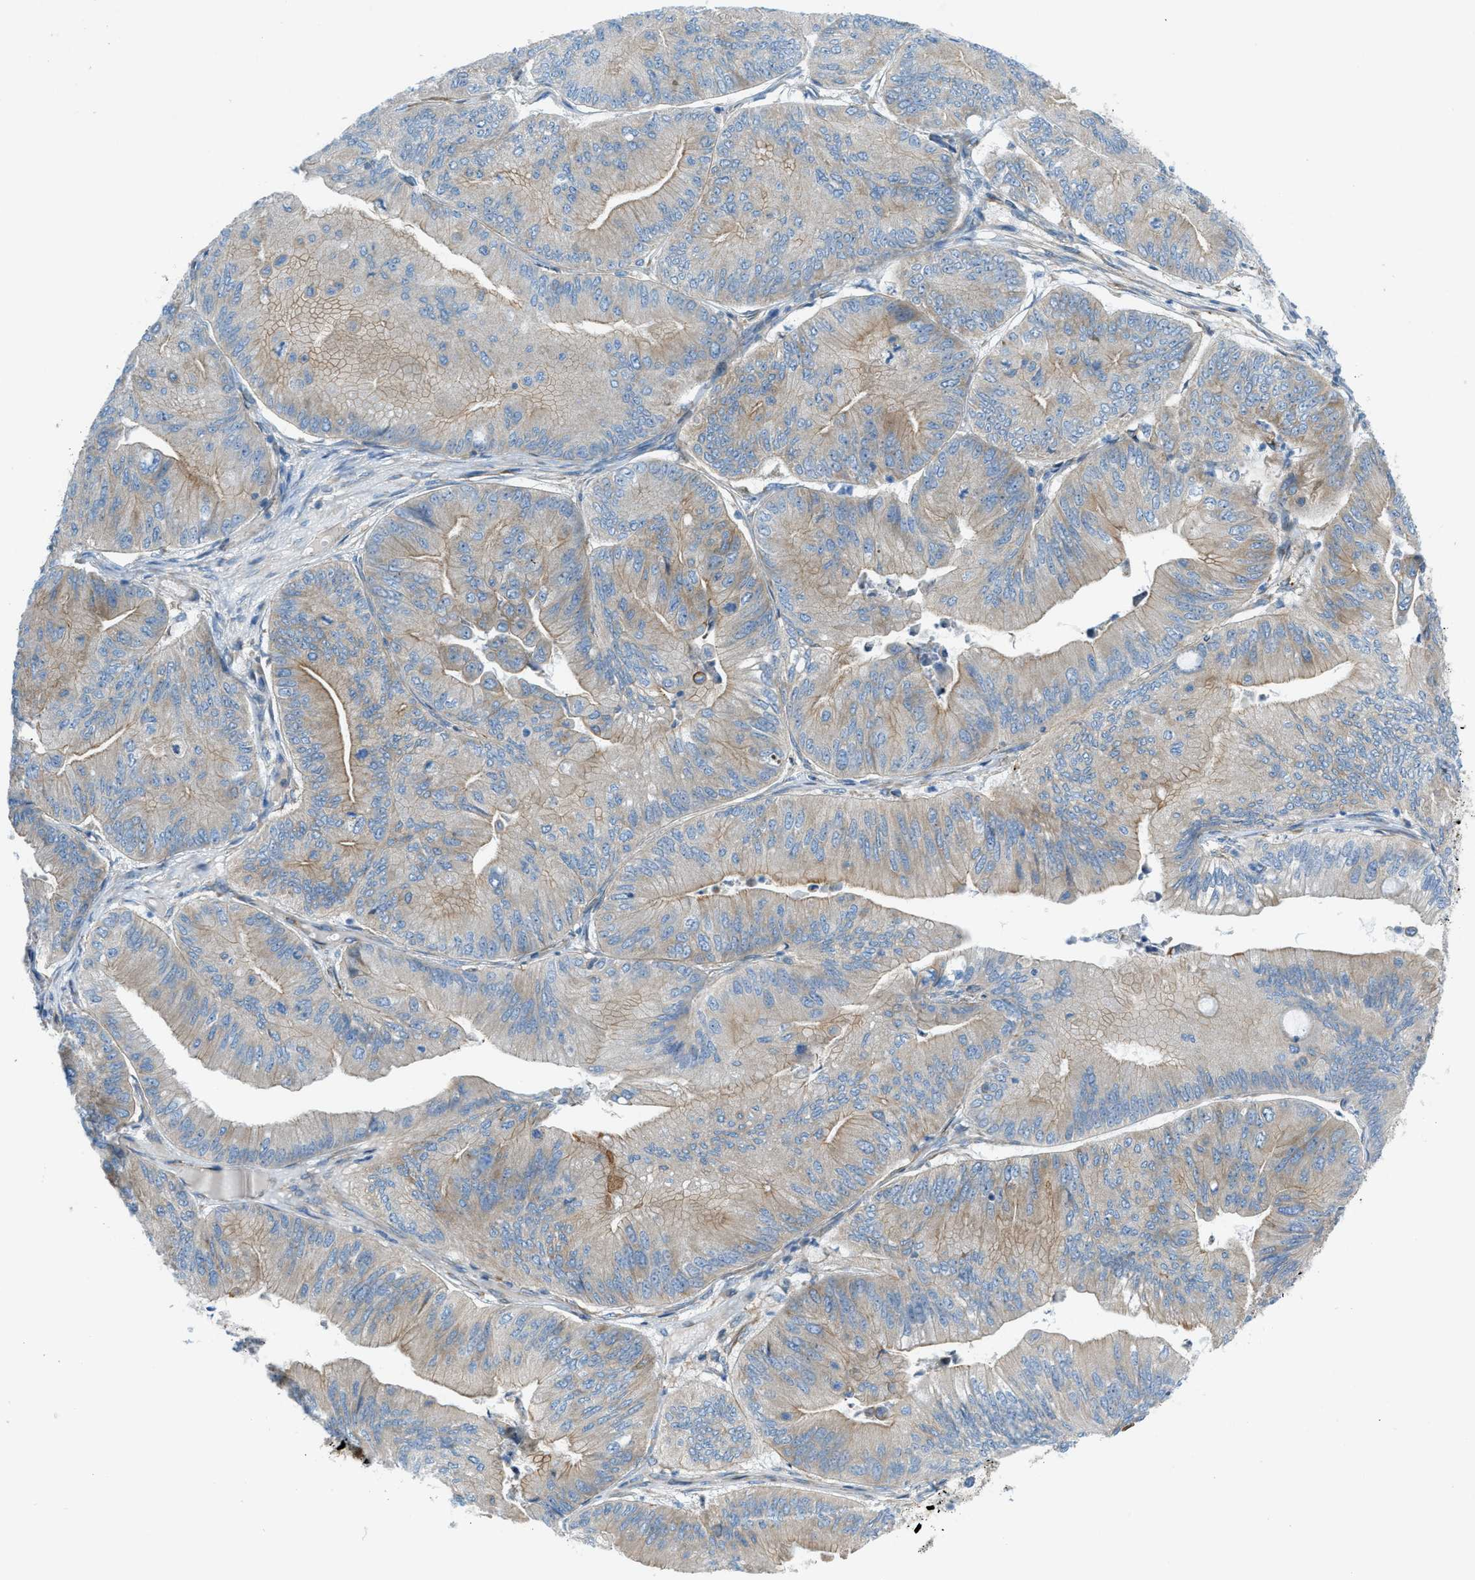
{"staining": {"intensity": "weak", "quantity": ">75%", "location": "cytoplasmic/membranous"}, "tissue": "ovarian cancer", "cell_type": "Tumor cells", "image_type": "cancer", "snomed": [{"axis": "morphology", "description": "Cystadenocarcinoma, mucinous, NOS"}, {"axis": "topography", "description": "Ovary"}], "caption": "Brown immunohistochemical staining in human ovarian cancer exhibits weak cytoplasmic/membranous staining in approximately >75% of tumor cells.", "gene": "DMAC1", "patient": {"sex": "female", "age": 61}}